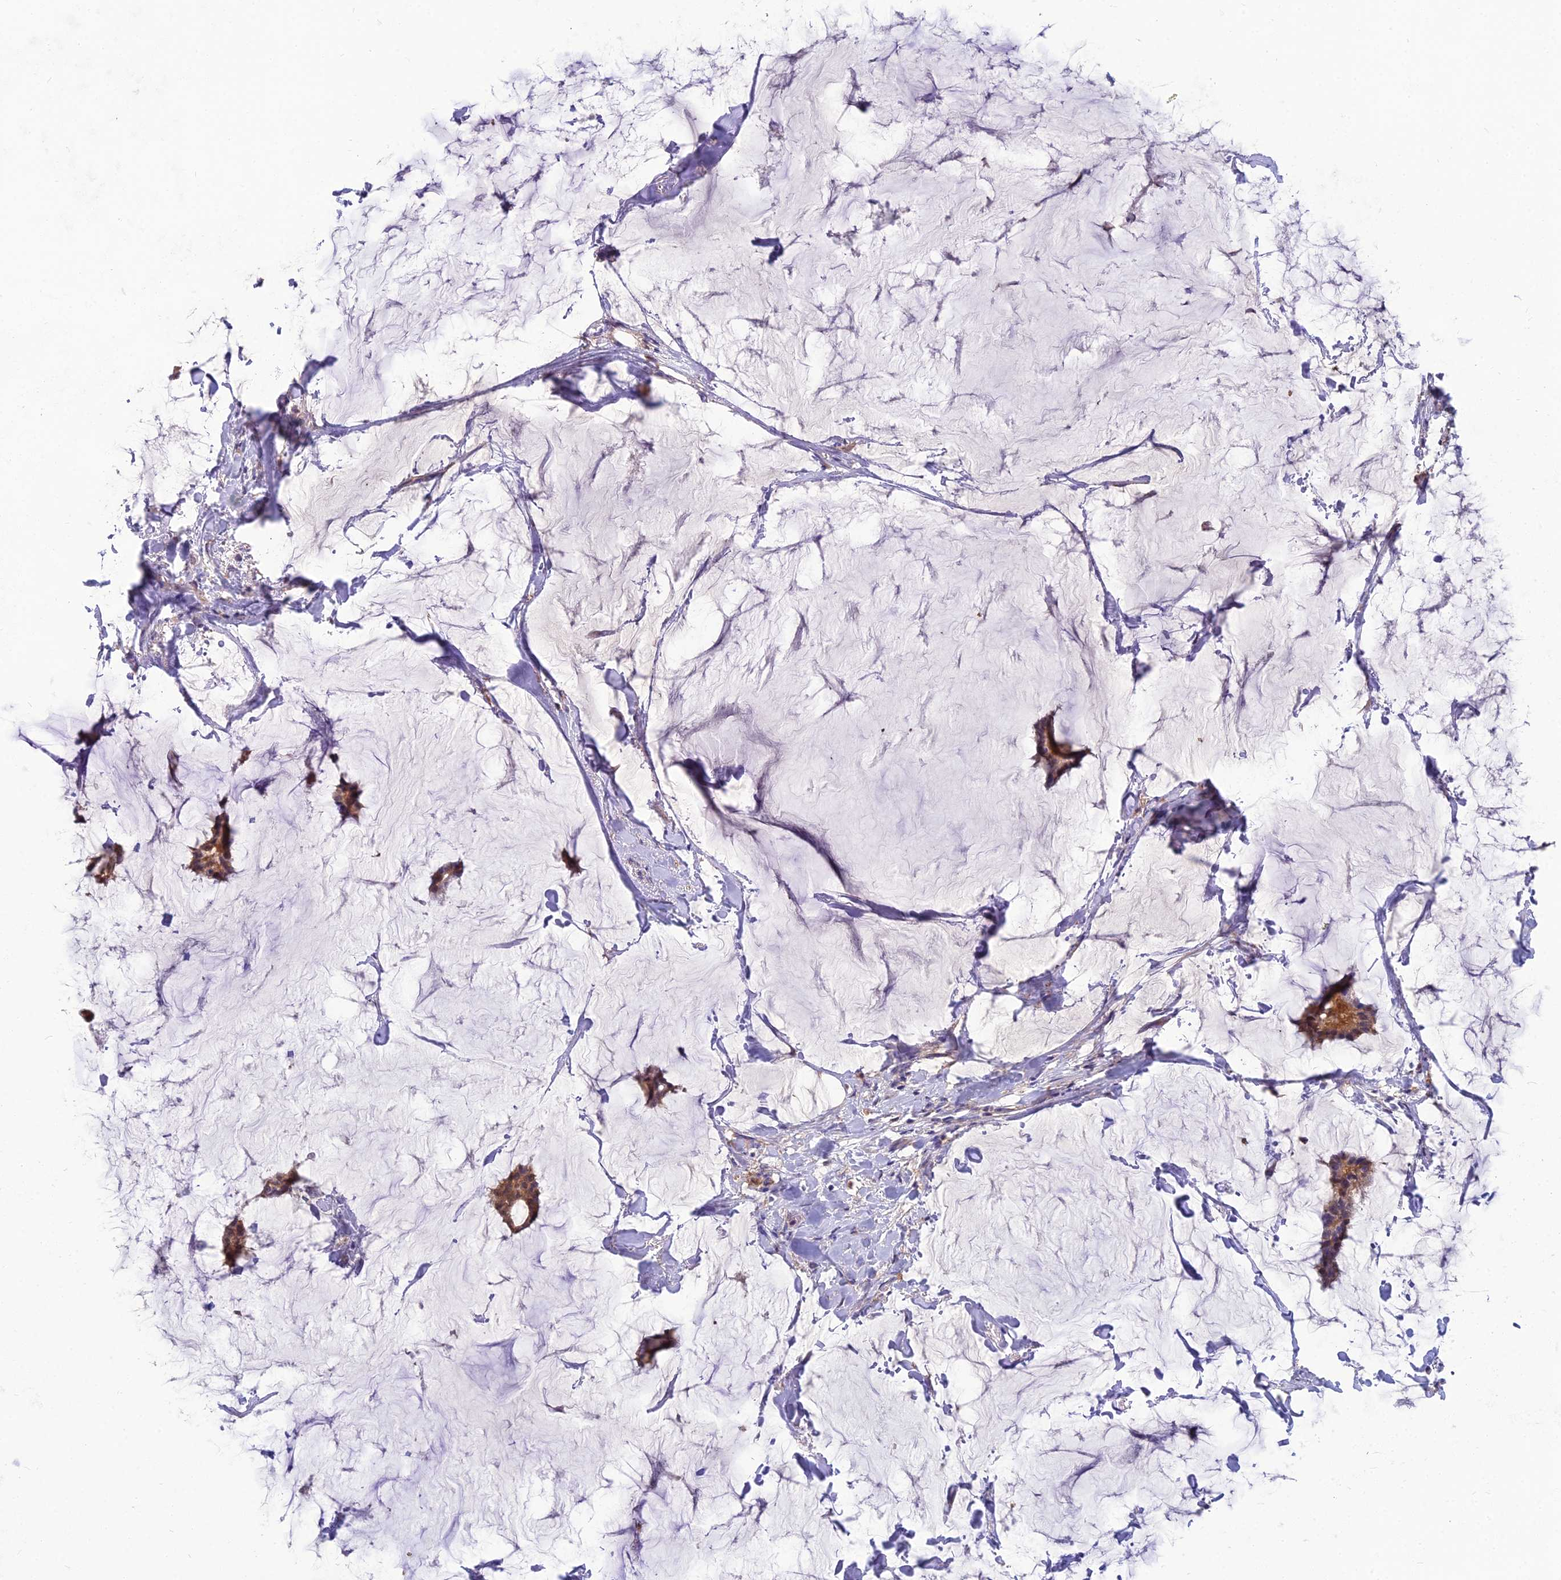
{"staining": {"intensity": "moderate", "quantity": ">75%", "location": "cytoplasmic/membranous"}, "tissue": "breast cancer", "cell_type": "Tumor cells", "image_type": "cancer", "snomed": [{"axis": "morphology", "description": "Duct carcinoma"}, {"axis": "topography", "description": "Breast"}], "caption": "The histopathology image demonstrates staining of breast intraductal carcinoma, revealing moderate cytoplasmic/membranous protein expression (brown color) within tumor cells.", "gene": "MVD", "patient": {"sex": "female", "age": 93}}